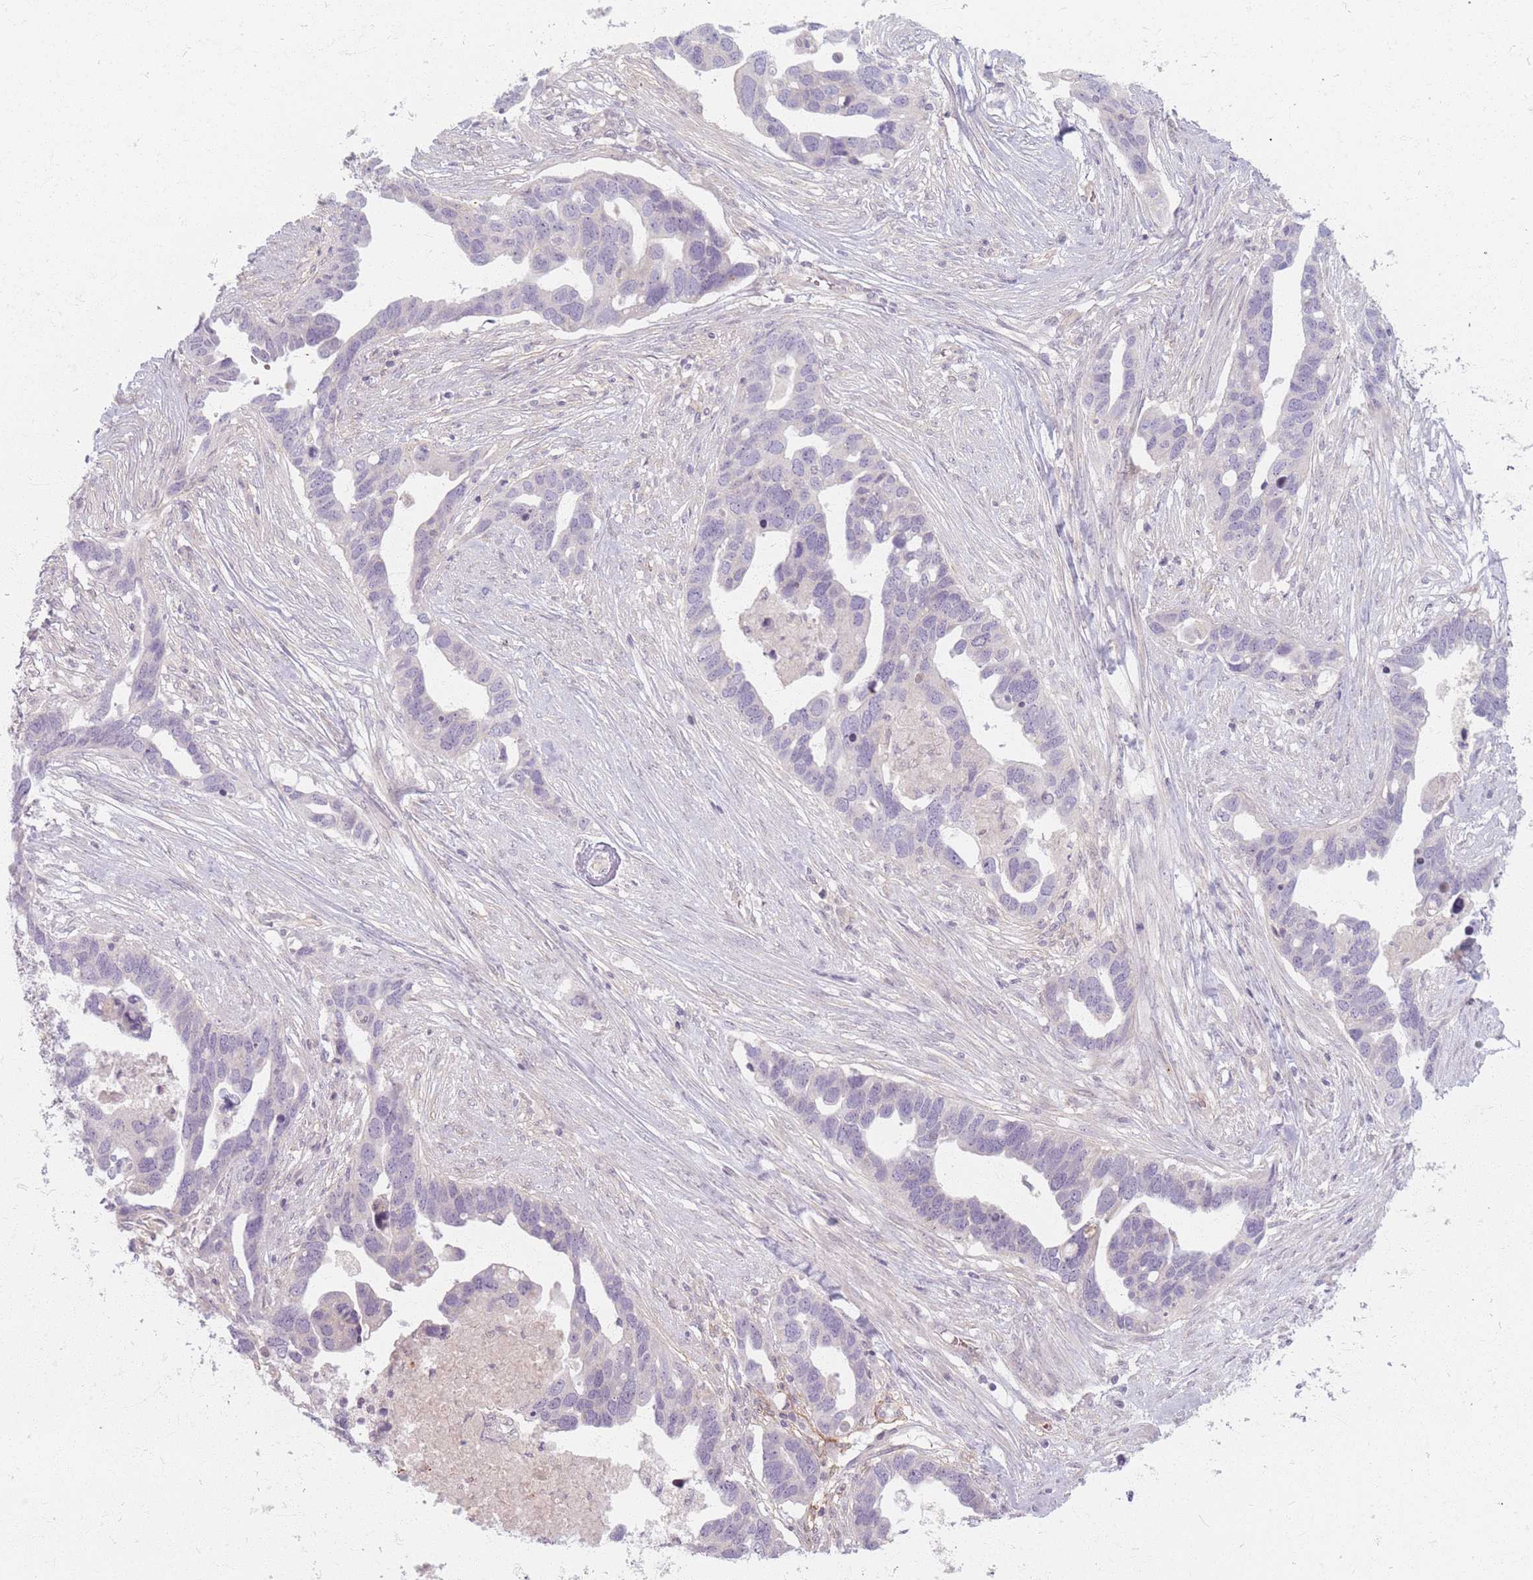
{"staining": {"intensity": "negative", "quantity": "none", "location": "none"}, "tissue": "ovarian cancer", "cell_type": "Tumor cells", "image_type": "cancer", "snomed": [{"axis": "morphology", "description": "Cystadenocarcinoma, serous, NOS"}, {"axis": "topography", "description": "Ovary"}], "caption": "There is no significant expression in tumor cells of ovarian cancer.", "gene": "CHCHD7", "patient": {"sex": "female", "age": 54}}